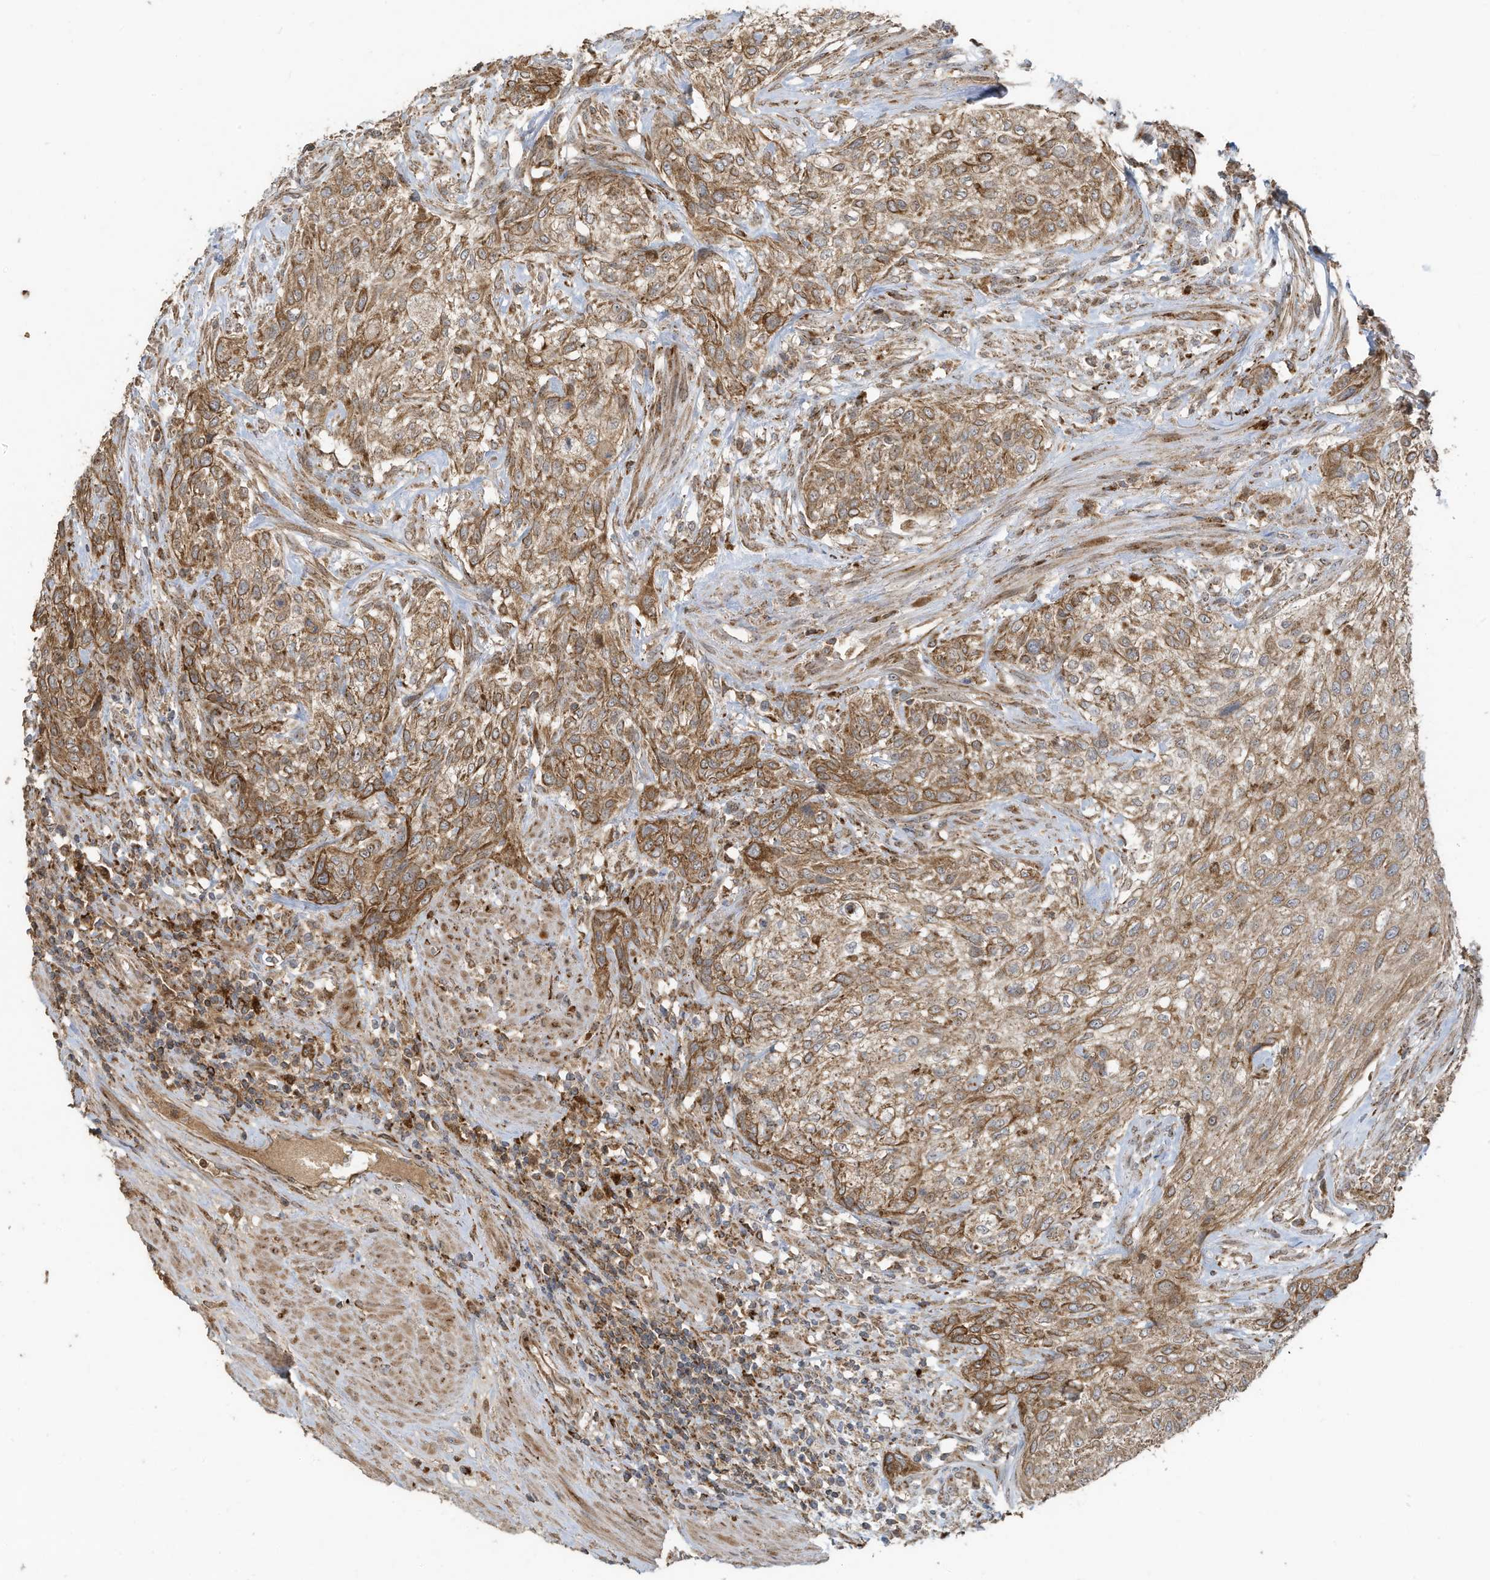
{"staining": {"intensity": "moderate", "quantity": ">75%", "location": "cytoplasmic/membranous"}, "tissue": "urothelial cancer", "cell_type": "Tumor cells", "image_type": "cancer", "snomed": [{"axis": "morphology", "description": "Urothelial carcinoma, High grade"}, {"axis": "topography", "description": "Urinary bladder"}], "caption": "High-grade urothelial carcinoma stained with a brown dye reveals moderate cytoplasmic/membranous positive staining in about >75% of tumor cells.", "gene": "C2orf74", "patient": {"sex": "male", "age": 35}}